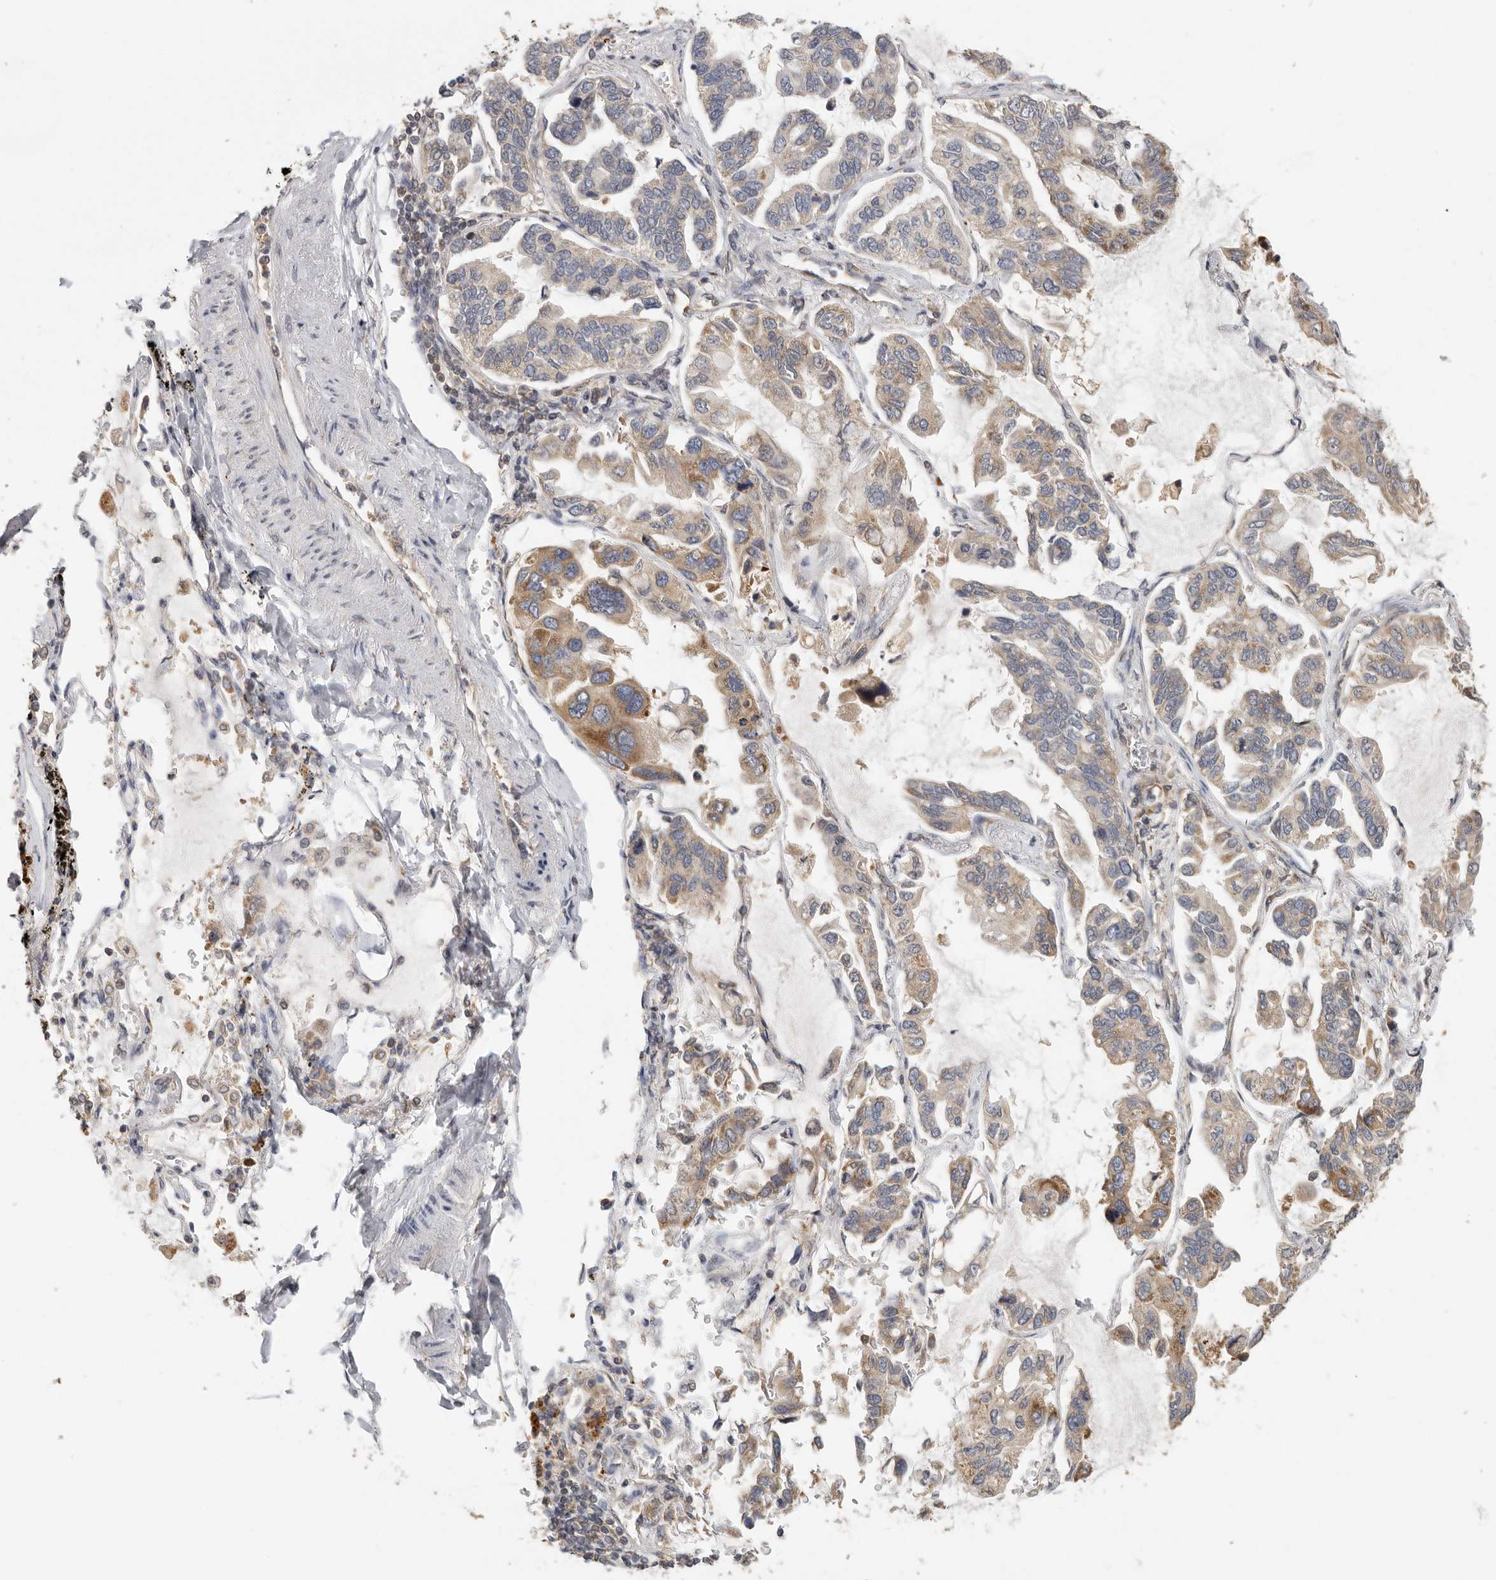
{"staining": {"intensity": "moderate", "quantity": "25%-75%", "location": "cytoplasmic/membranous"}, "tissue": "lung cancer", "cell_type": "Tumor cells", "image_type": "cancer", "snomed": [{"axis": "morphology", "description": "Adenocarcinoma, NOS"}, {"axis": "topography", "description": "Lung"}], "caption": "Lung cancer tissue displays moderate cytoplasmic/membranous staining in approximately 25%-75% of tumor cells, visualized by immunohistochemistry.", "gene": "CCT8", "patient": {"sex": "male", "age": 64}}